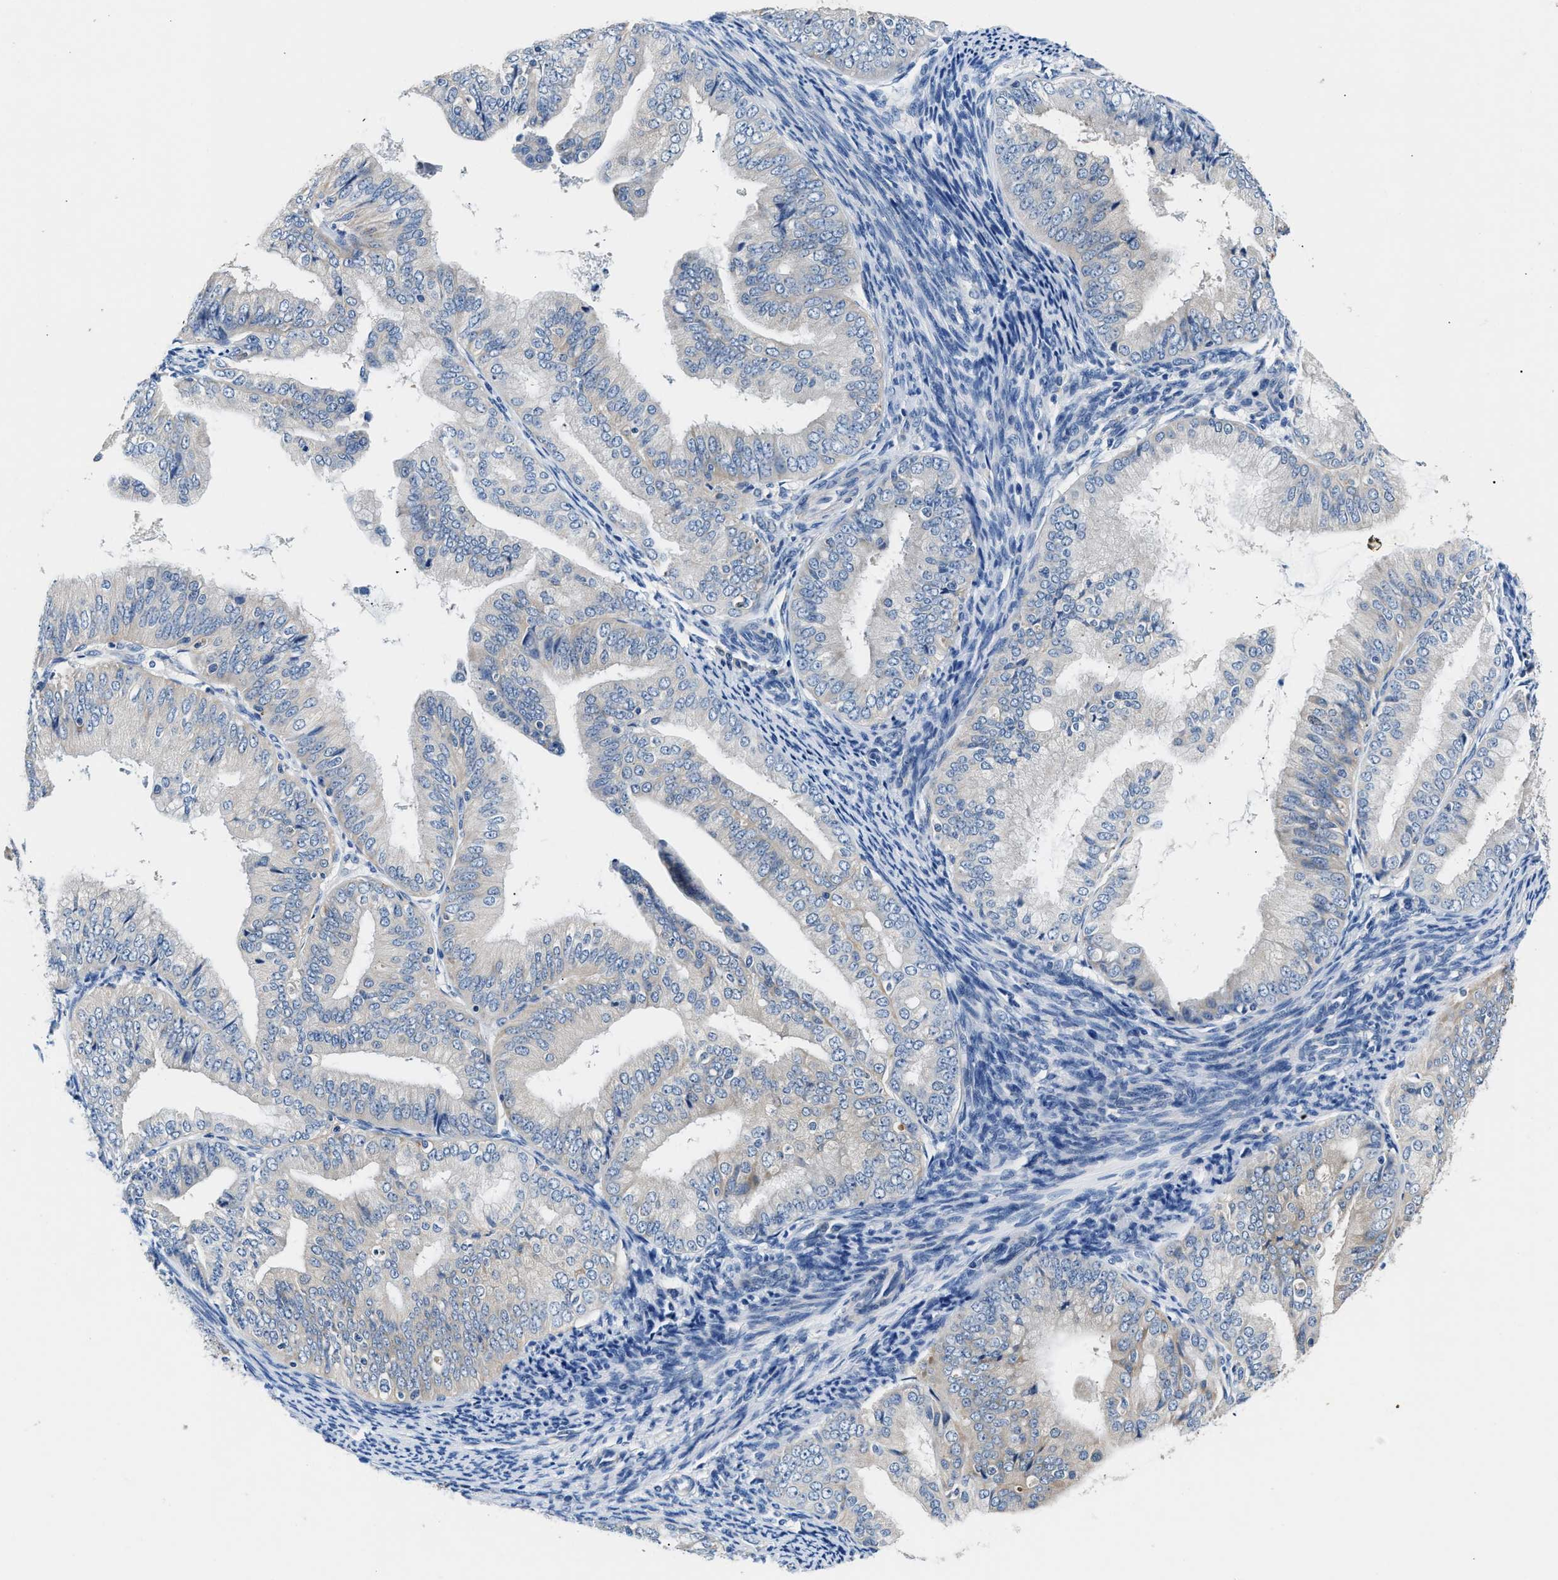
{"staining": {"intensity": "negative", "quantity": "none", "location": "none"}, "tissue": "endometrial cancer", "cell_type": "Tumor cells", "image_type": "cancer", "snomed": [{"axis": "morphology", "description": "Adenocarcinoma, NOS"}, {"axis": "topography", "description": "Endometrium"}], "caption": "DAB immunohistochemical staining of human endometrial cancer (adenocarcinoma) shows no significant expression in tumor cells.", "gene": "TUT7", "patient": {"sex": "female", "age": 63}}